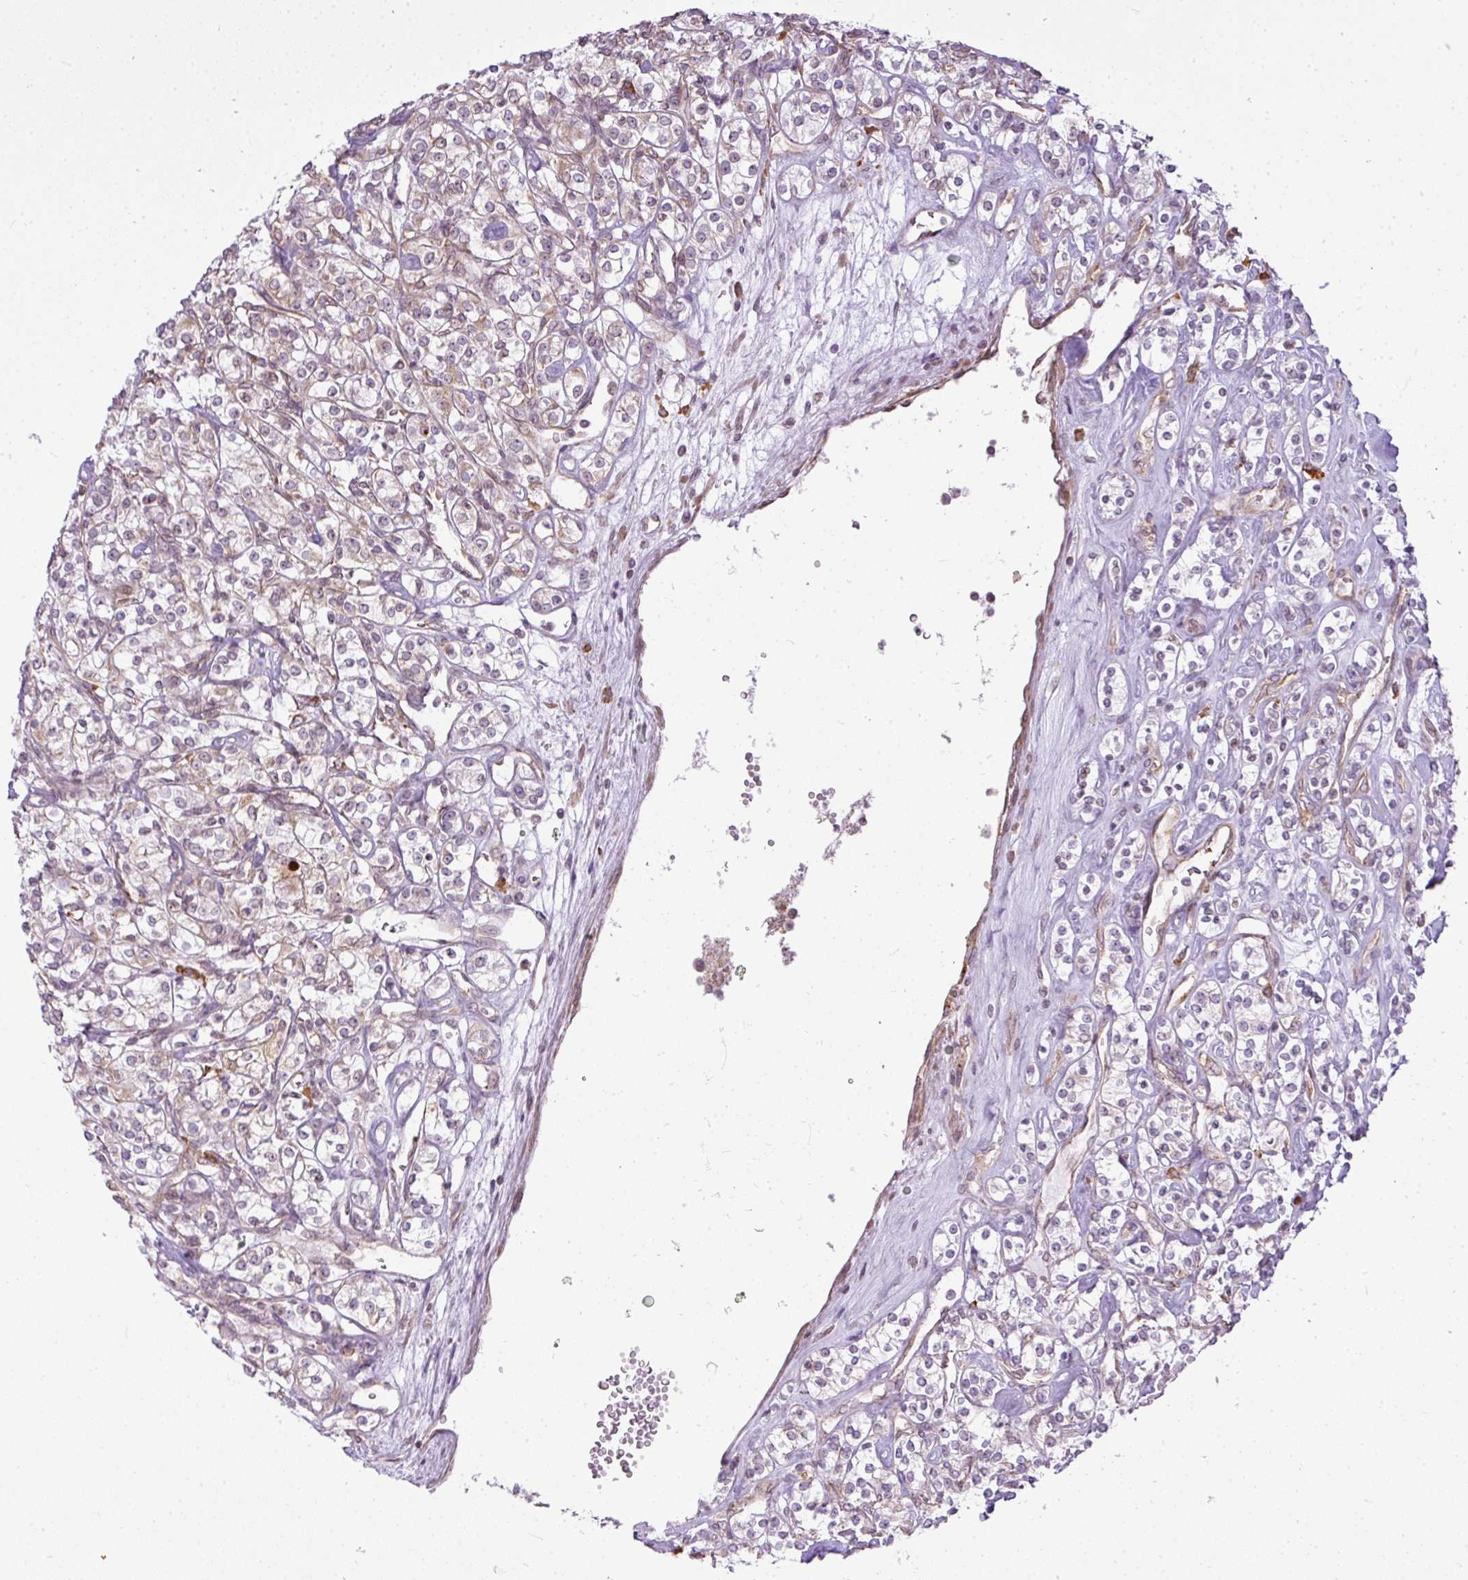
{"staining": {"intensity": "weak", "quantity": "<25%", "location": "cytoplasmic/membranous"}, "tissue": "renal cancer", "cell_type": "Tumor cells", "image_type": "cancer", "snomed": [{"axis": "morphology", "description": "Adenocarcinoma, NOS"}, {"axis": "topography", "description": "Kidney"}], "caption": "The immunohistochemistry (IHC) image has no significant staining in tumor cells of adenocarcinoma (renal) tissue.", "gene": "COX18", "patient": {"sex": "male", "age": 77}}